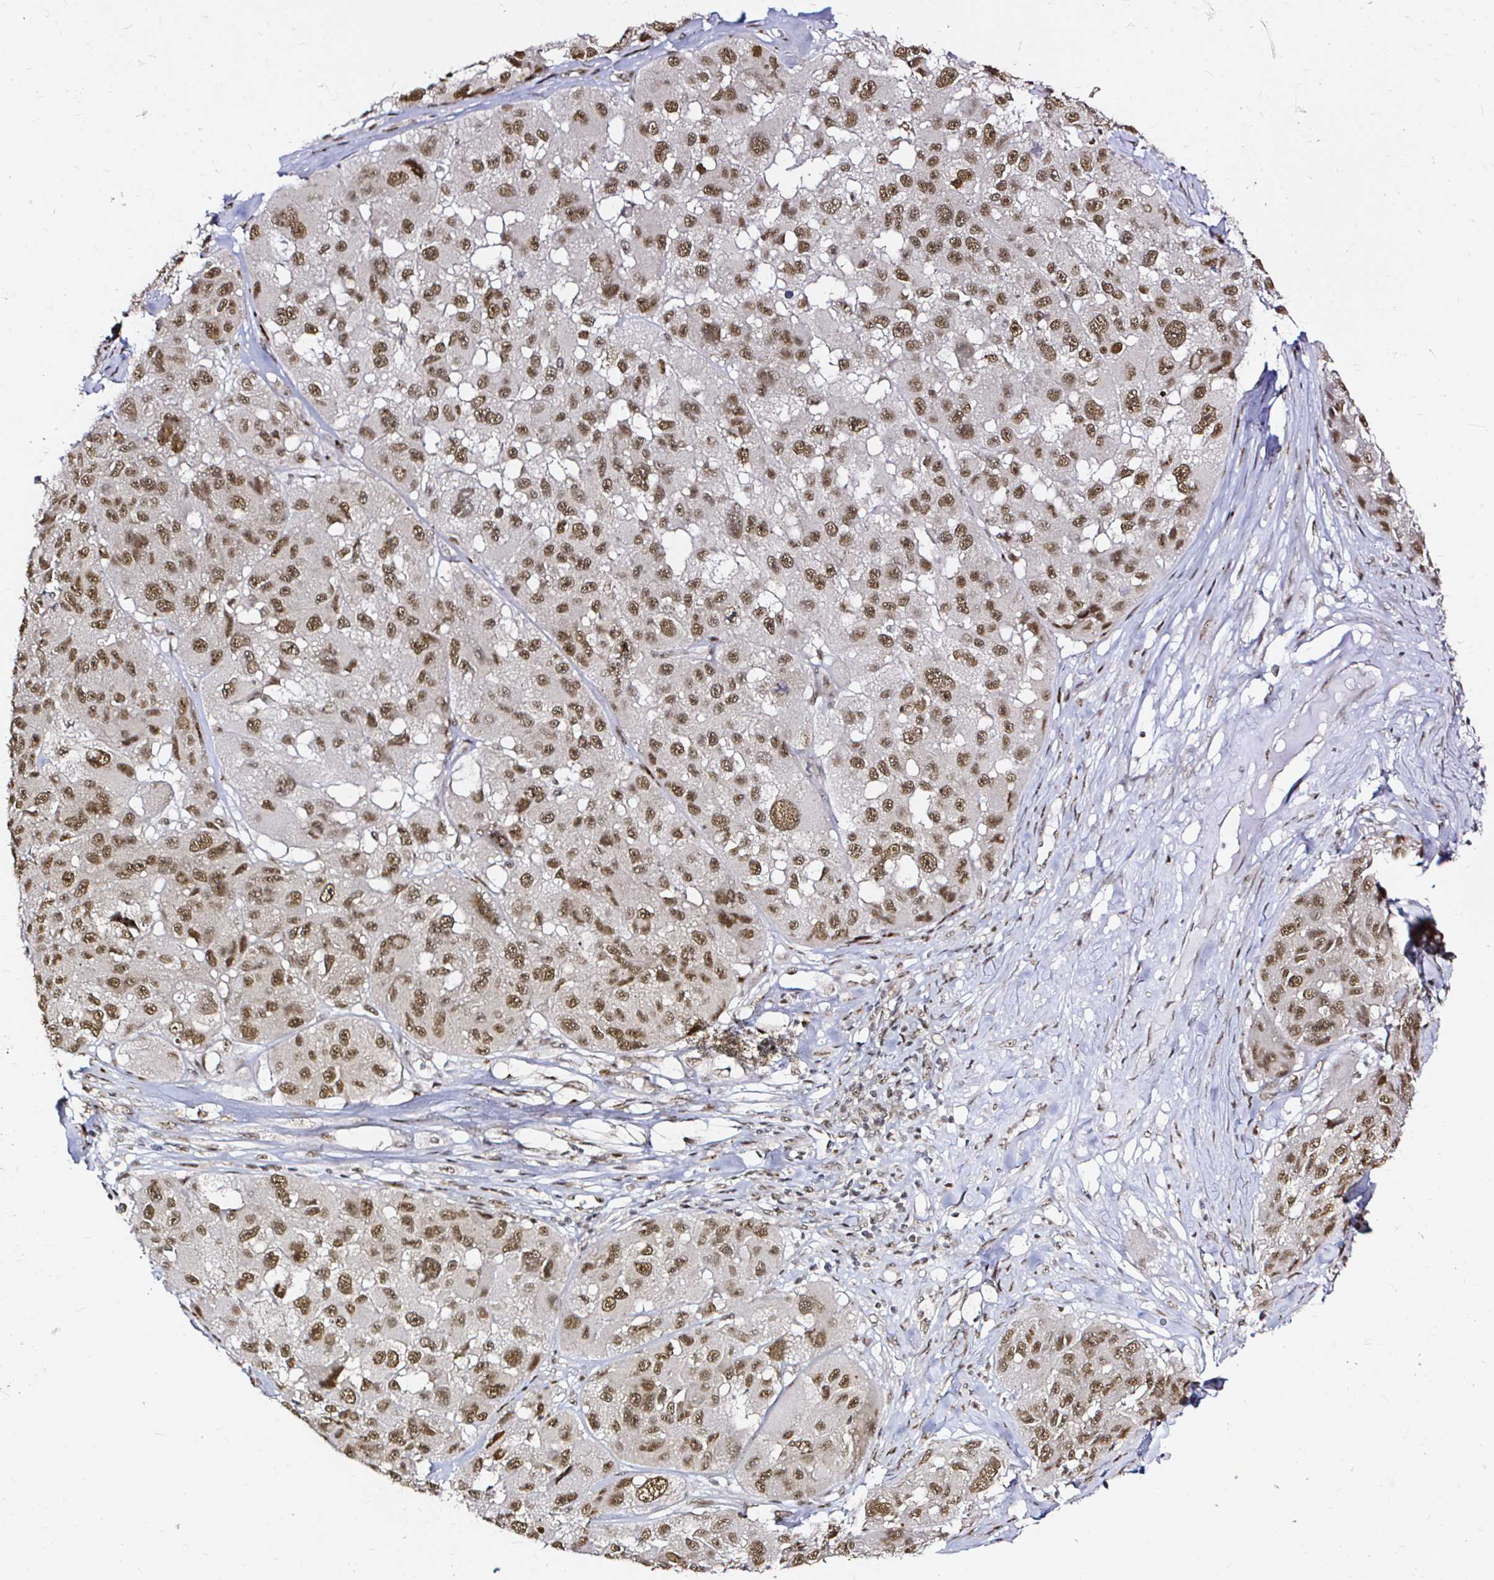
{"staining": {"intensity": "moderate", "quantity": "25%-75%", "location": "nuclear"}, "tissue": "melanoma", "cell_type": "Tumor cells", "image_type": "cancer", "snomed": [{"axis": "morphology", "description": "Malignant melanoma, NOS"}, {"axis": "topography", "description": "Skin"}], "caption": "There is medium levels of moderate nuclear positivity in tumor cells of malignant melanoma, as demonstrated by immunohistochemical staining (brown color).", "gene": "SNRPC", "patient": {"sex": "female", "age": 66}}